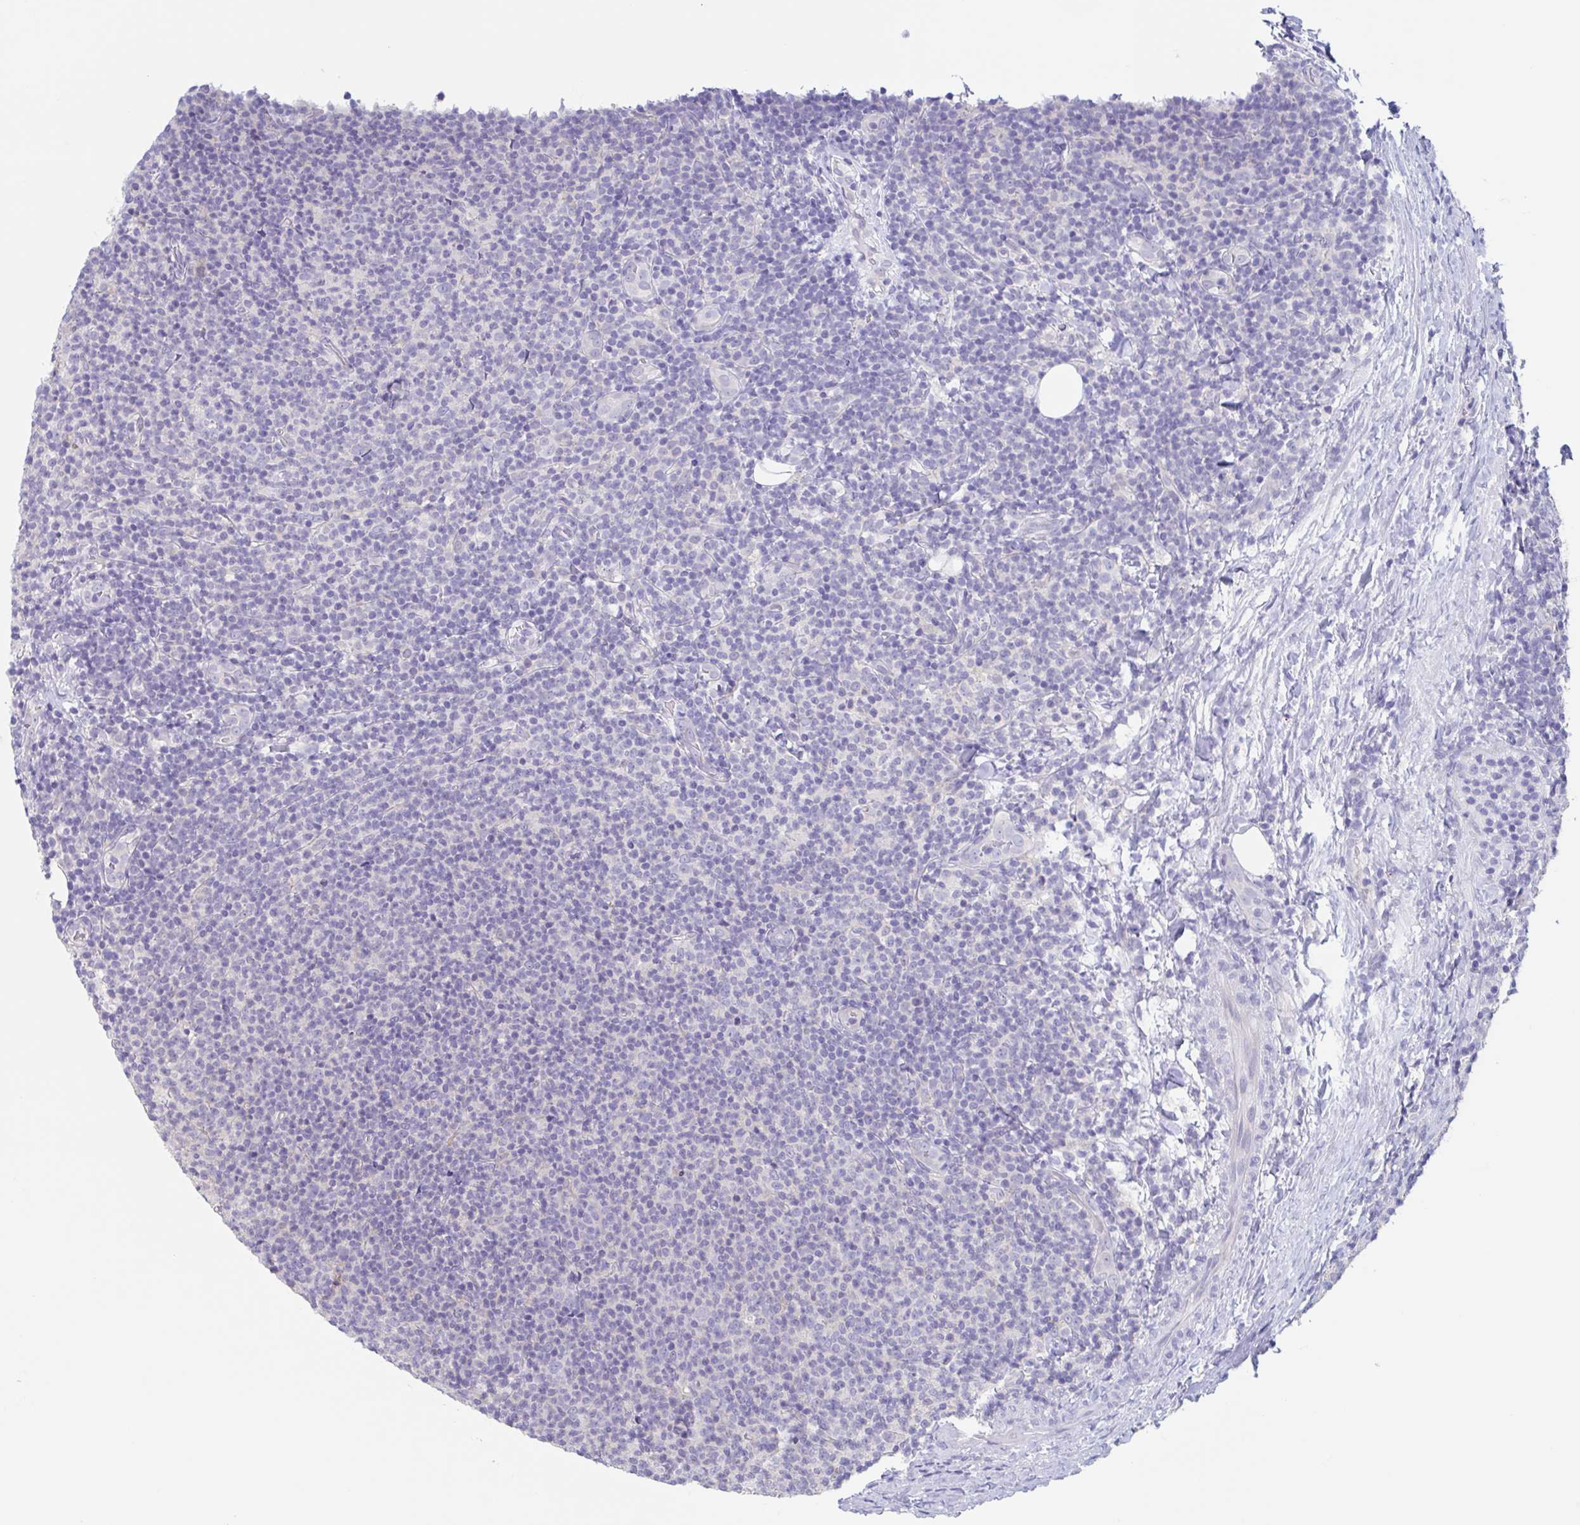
{"staining": {"intensity": "negative", "quantity": "none", "location": "none"}, "tissue": "lymphoma", "cell_type": "Tumor cells", "image_type": "cancer", "snomed": [{"axis": "morphology", "description": "Malignant lymphoma, non-Hodgkin's type, Low grade"}, {"axis": "topography", "description": "Lymph node"}], "caption": "Immunohistochemistry (IHC) histopathology image of neoplastic tissue: human lymphoma stained with DAB shows no significant protein staining in tumor cells. (DAB immunohistochemistry (IHC) with hematoxylin counter stain).", "gene": "CHMP5", "patient": {"sex": "male", "age": 66}}